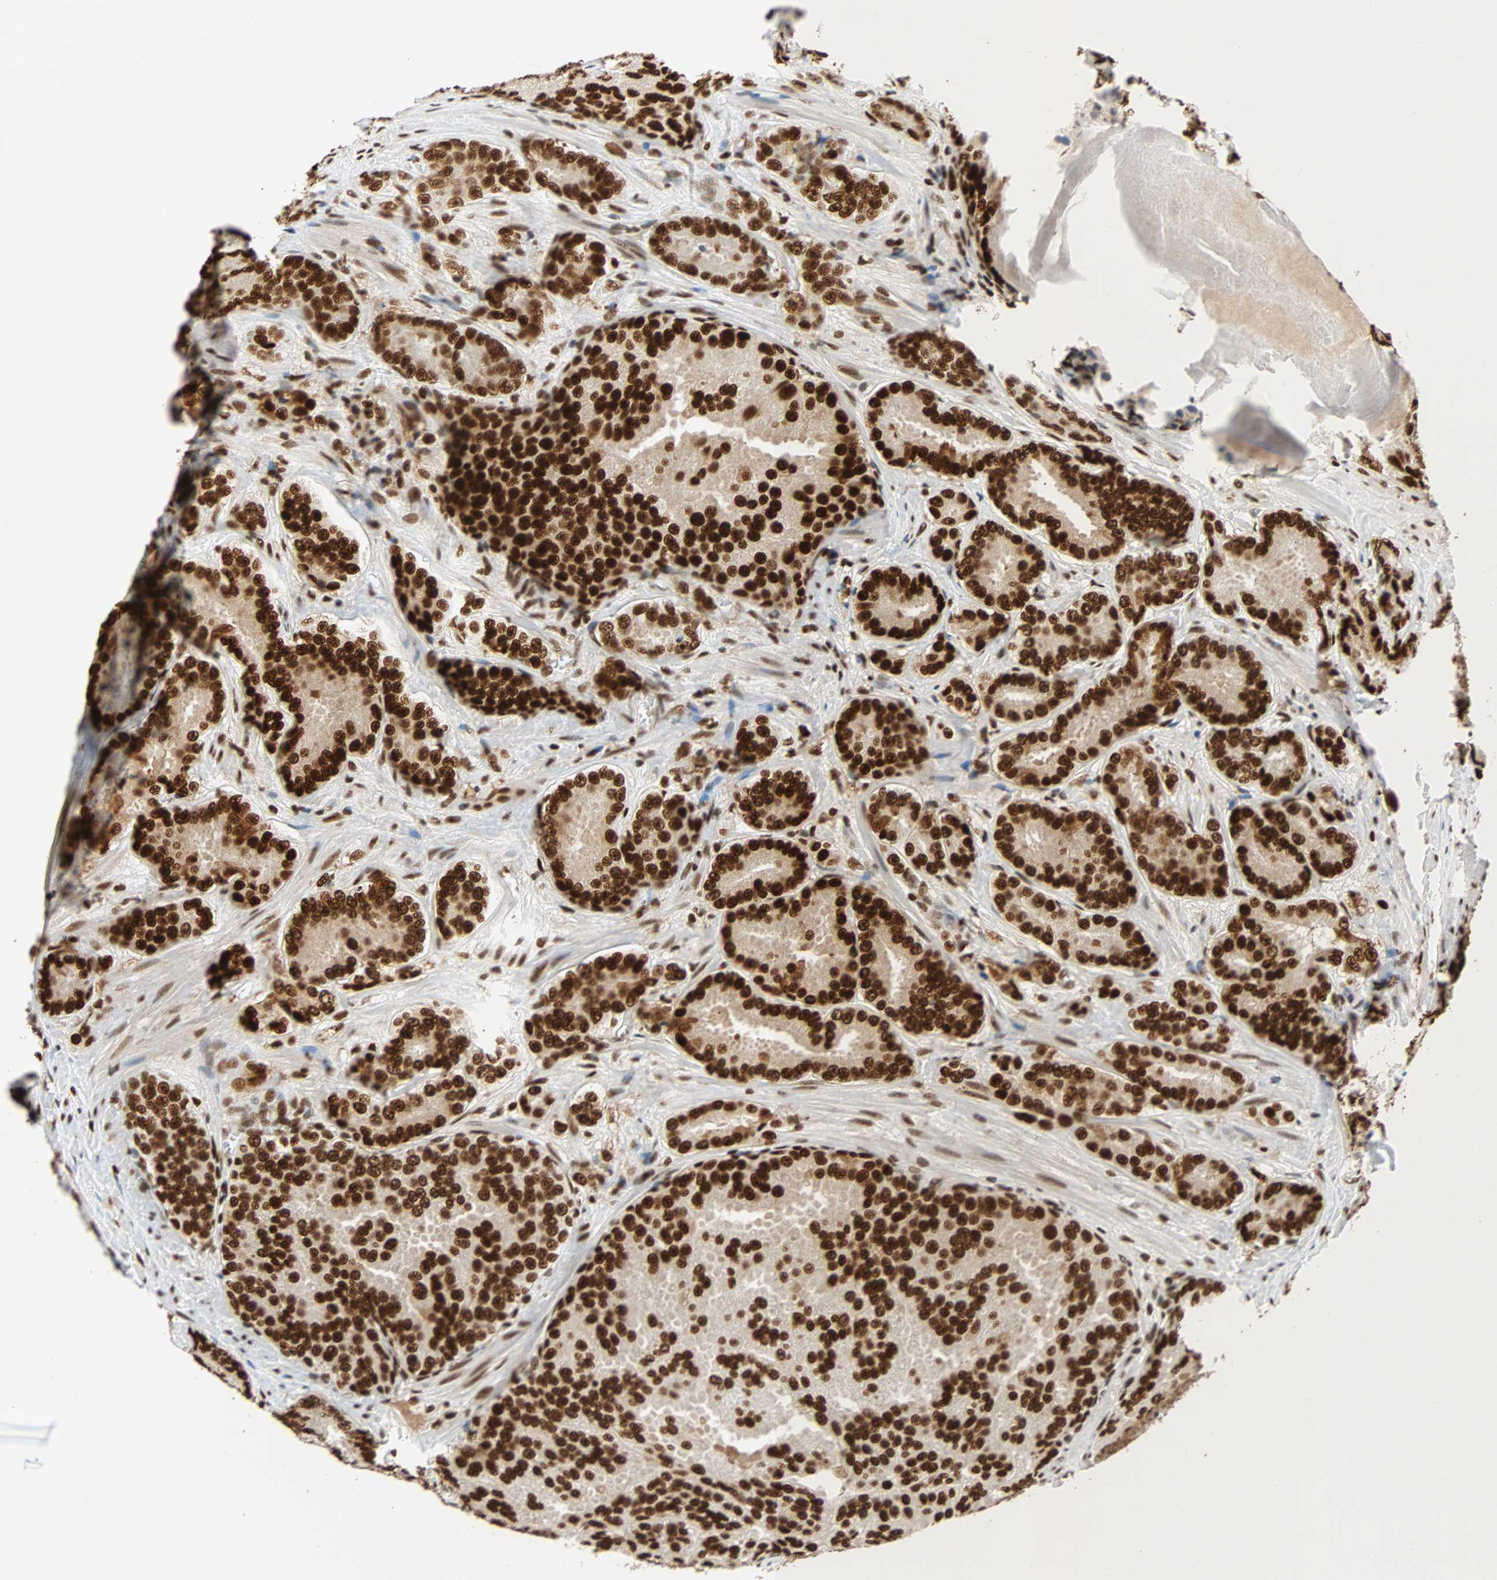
{"staining": {"intensity": "strong", "quantity": ">75%", "location": "nuclear"}, "tissue": "prostate cancer", "cell_type": "Tumor cells", "image_type": "cancer", "snomed": [{"axis": "morphology", "description": "Adenocarcinoma, High grade"}, {"axis": "topography", "description": "Prostate"}], "caption": "This micrograph exhibits immunohistochemistry staining of human high-grade adenocarcinoma (prostate), with high strong nuclear expression in approximately >75% of tumor cells.", "gene": "CDK12", "patient": {"sex": "male", "age": 64}}